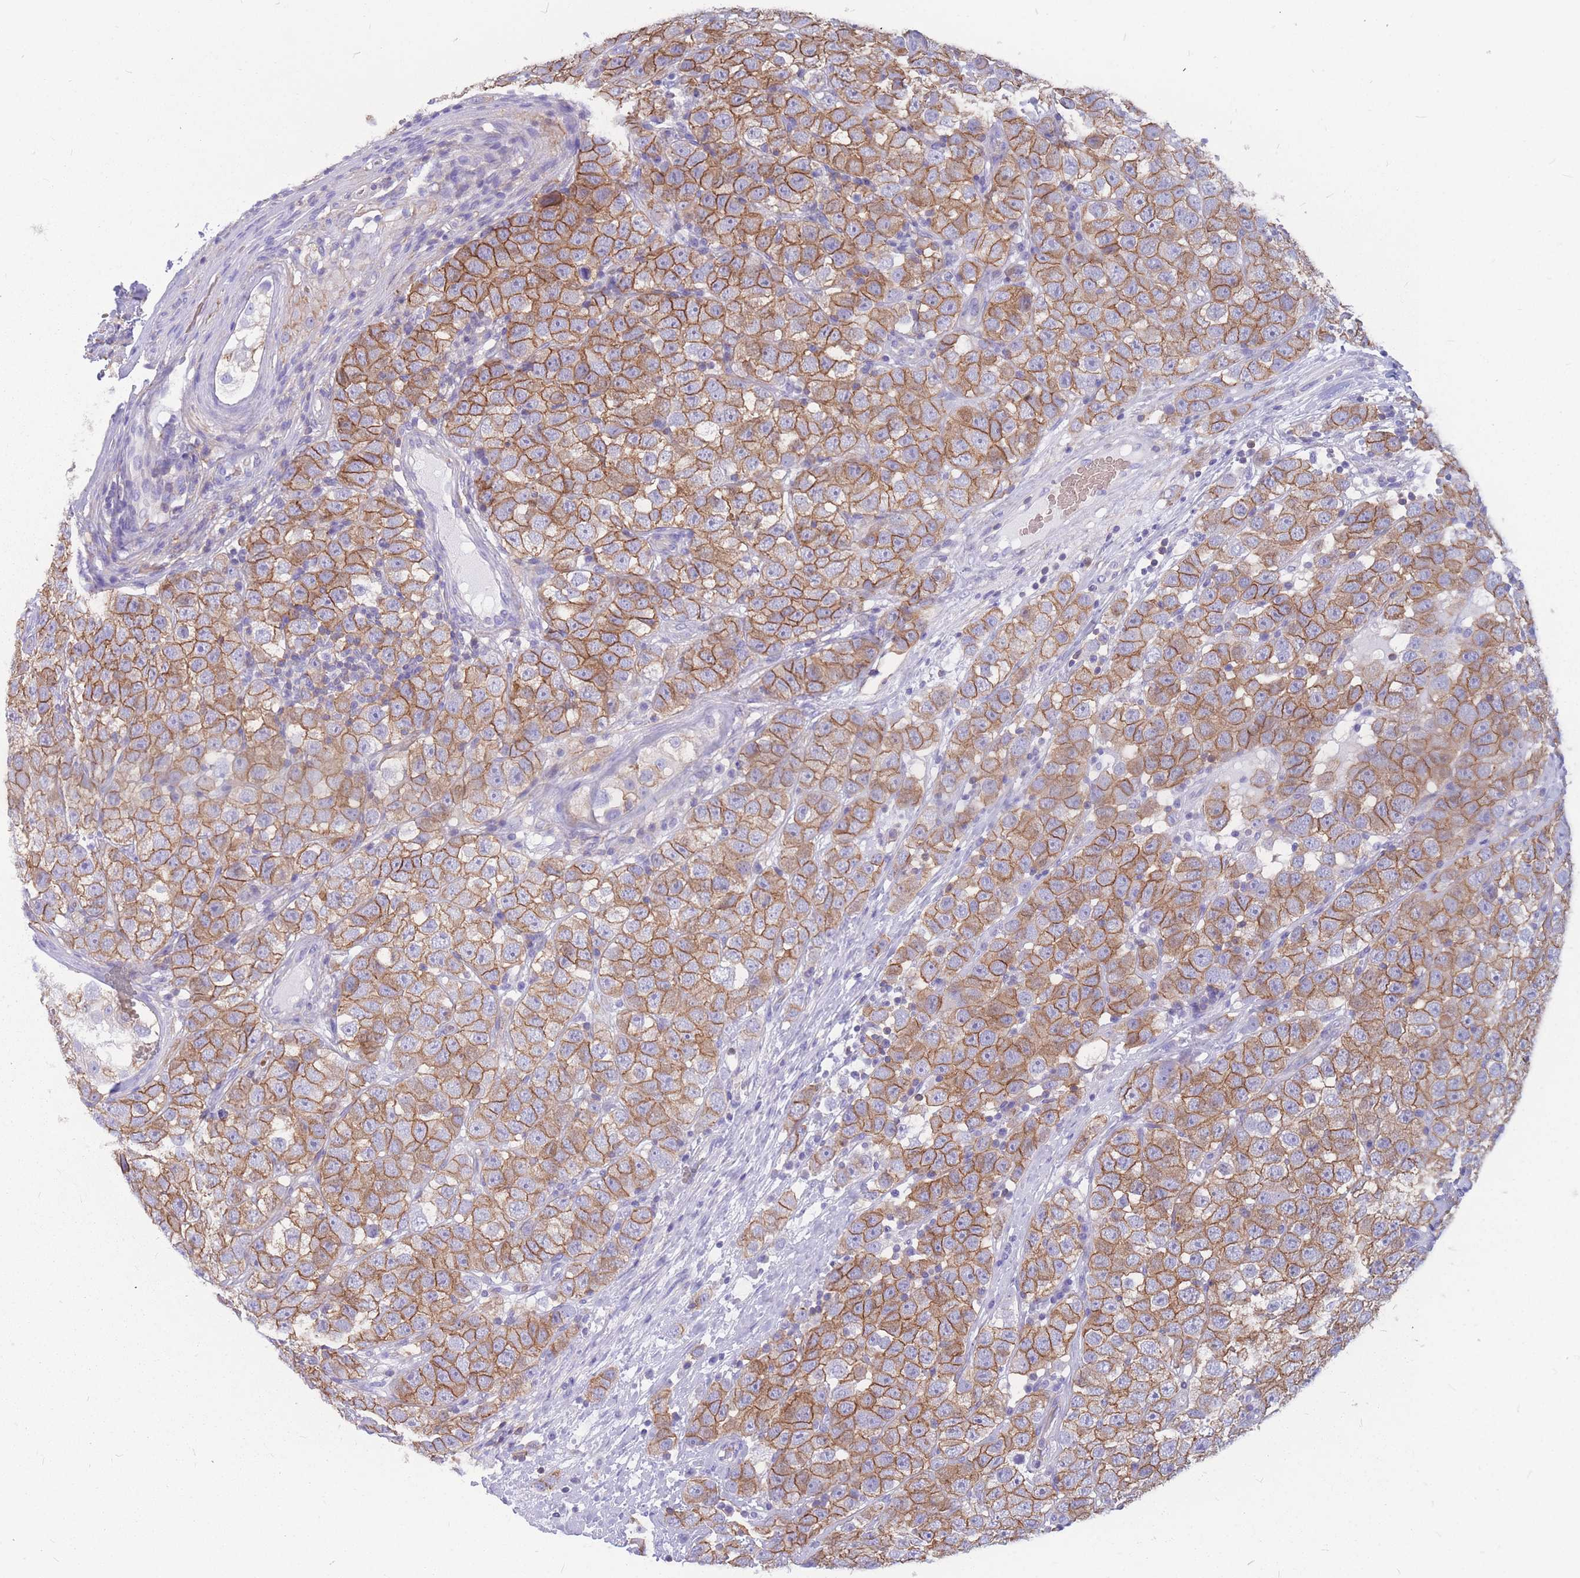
{"staining": {"intensity": "moderate", "quantity": ">75%", "location": "cytoplasmic/membranous"}, "tissue": "testis cancer", "cell_type": "Tumor cells", "image_type": "cancer", "snomed": [{"axis": "morphology", "description": "Seminoma, NOS"}, {"axis": "topography", "description": "Testis"}], "caption": "Seminoma (testis) was stained to show a protein in brown. There is medium levels of moderate cytoplasmic/membranous positivity in about >75% of tumor cells.", "gene": "ADD2", "patient": {"sex": "male", "age": 28}}